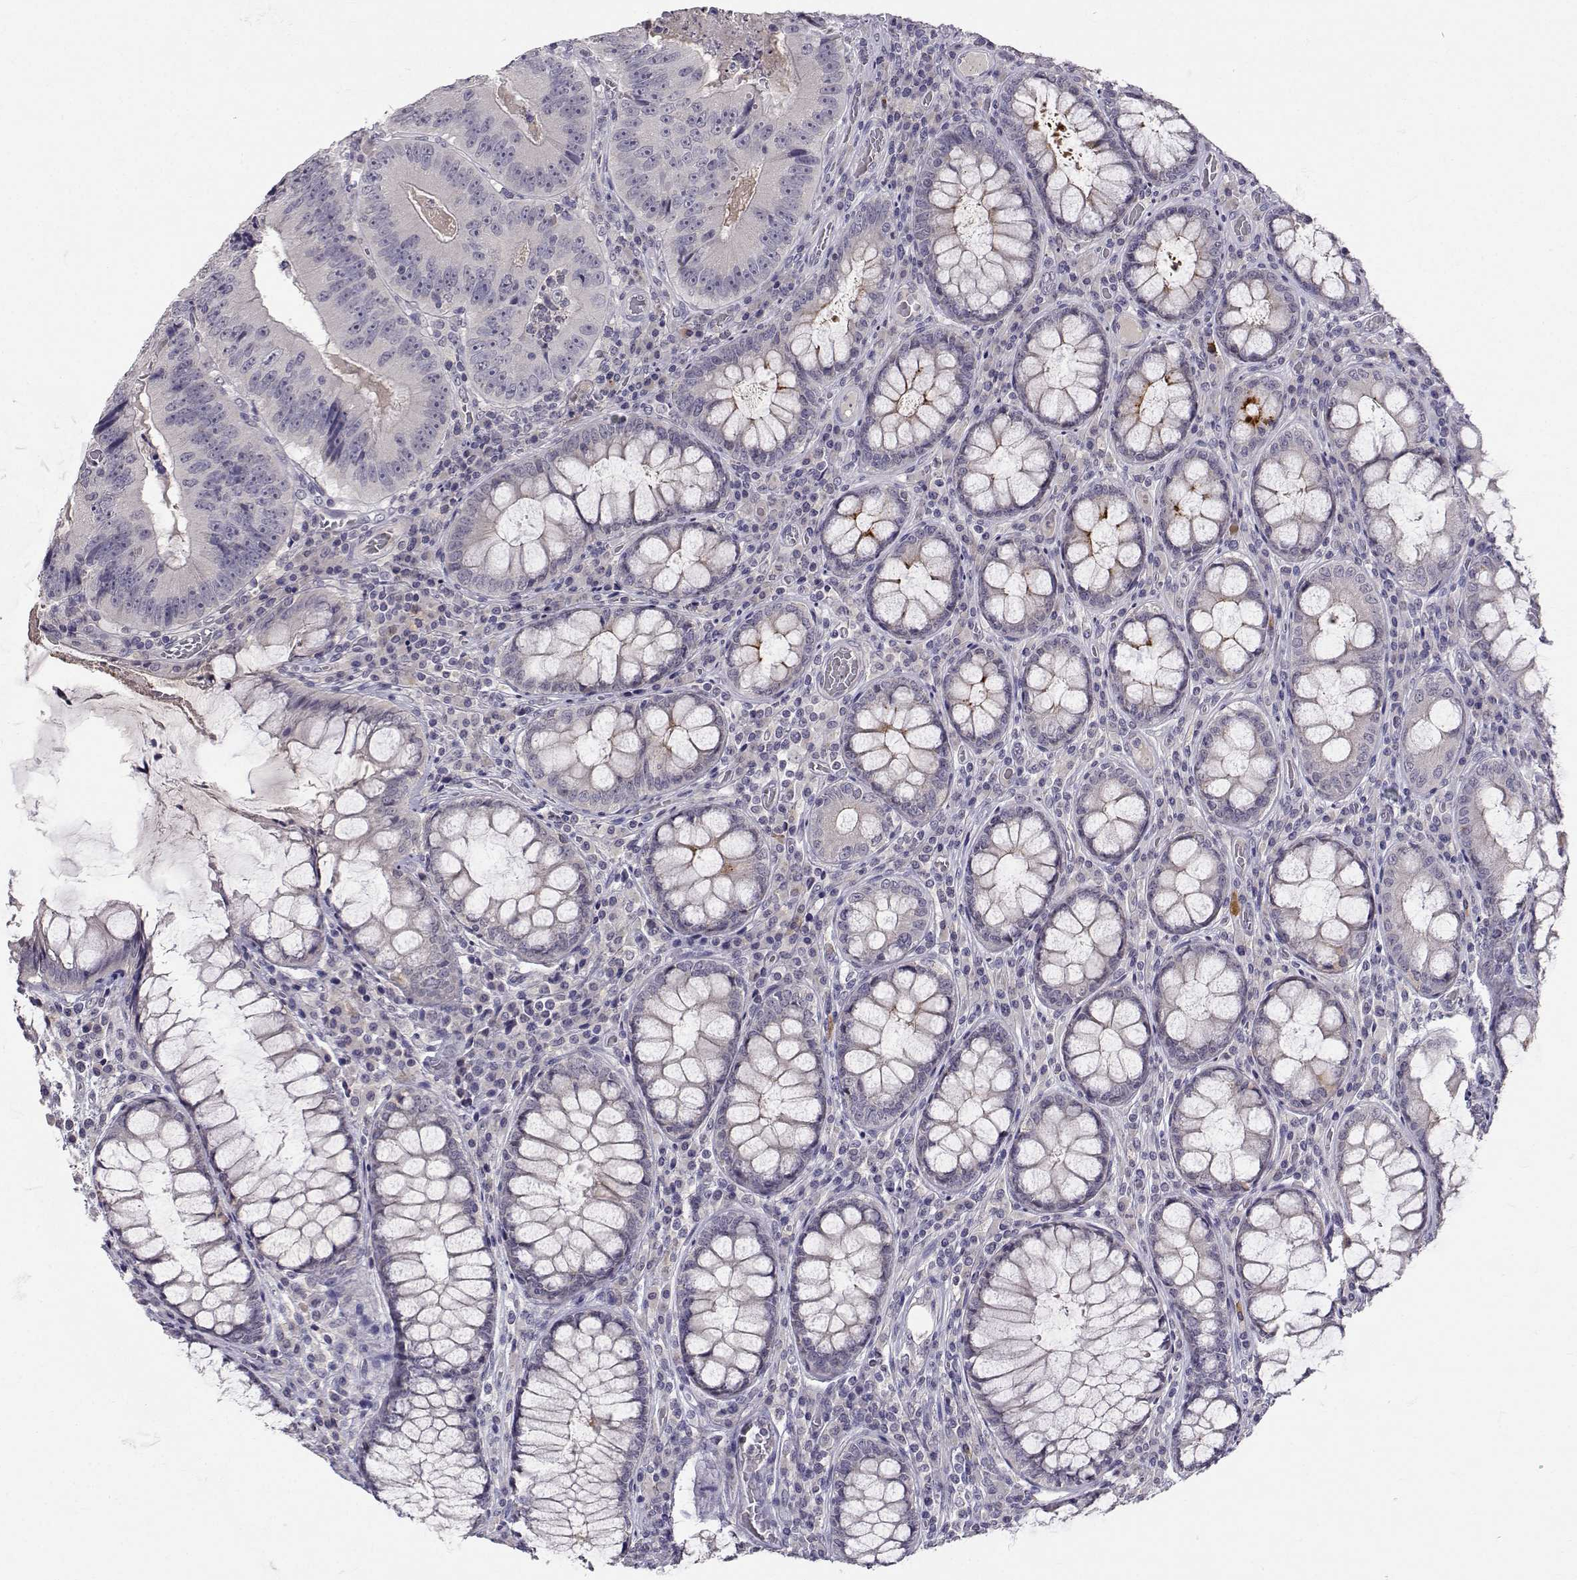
{"staining": {"intensity": "negative", "quantity": "none", "location": "none"}, "tissue": "colorectal cancer", "cell_type": "Tumor cells", "image_type": "cancer", "snomed": [{"axis": "morphology", "description": "Adenocarcinoma, NOS"}, {"axis": "topography", "description": "Colon"}], "caption": "The immunohistochemistry (IHC) photomicrograph has no significant expression in tumor cells of colorectal adenocarcinoma tissue.", "gene": "SLC6A3", "patient": {"sex": "female", "age": 86}}